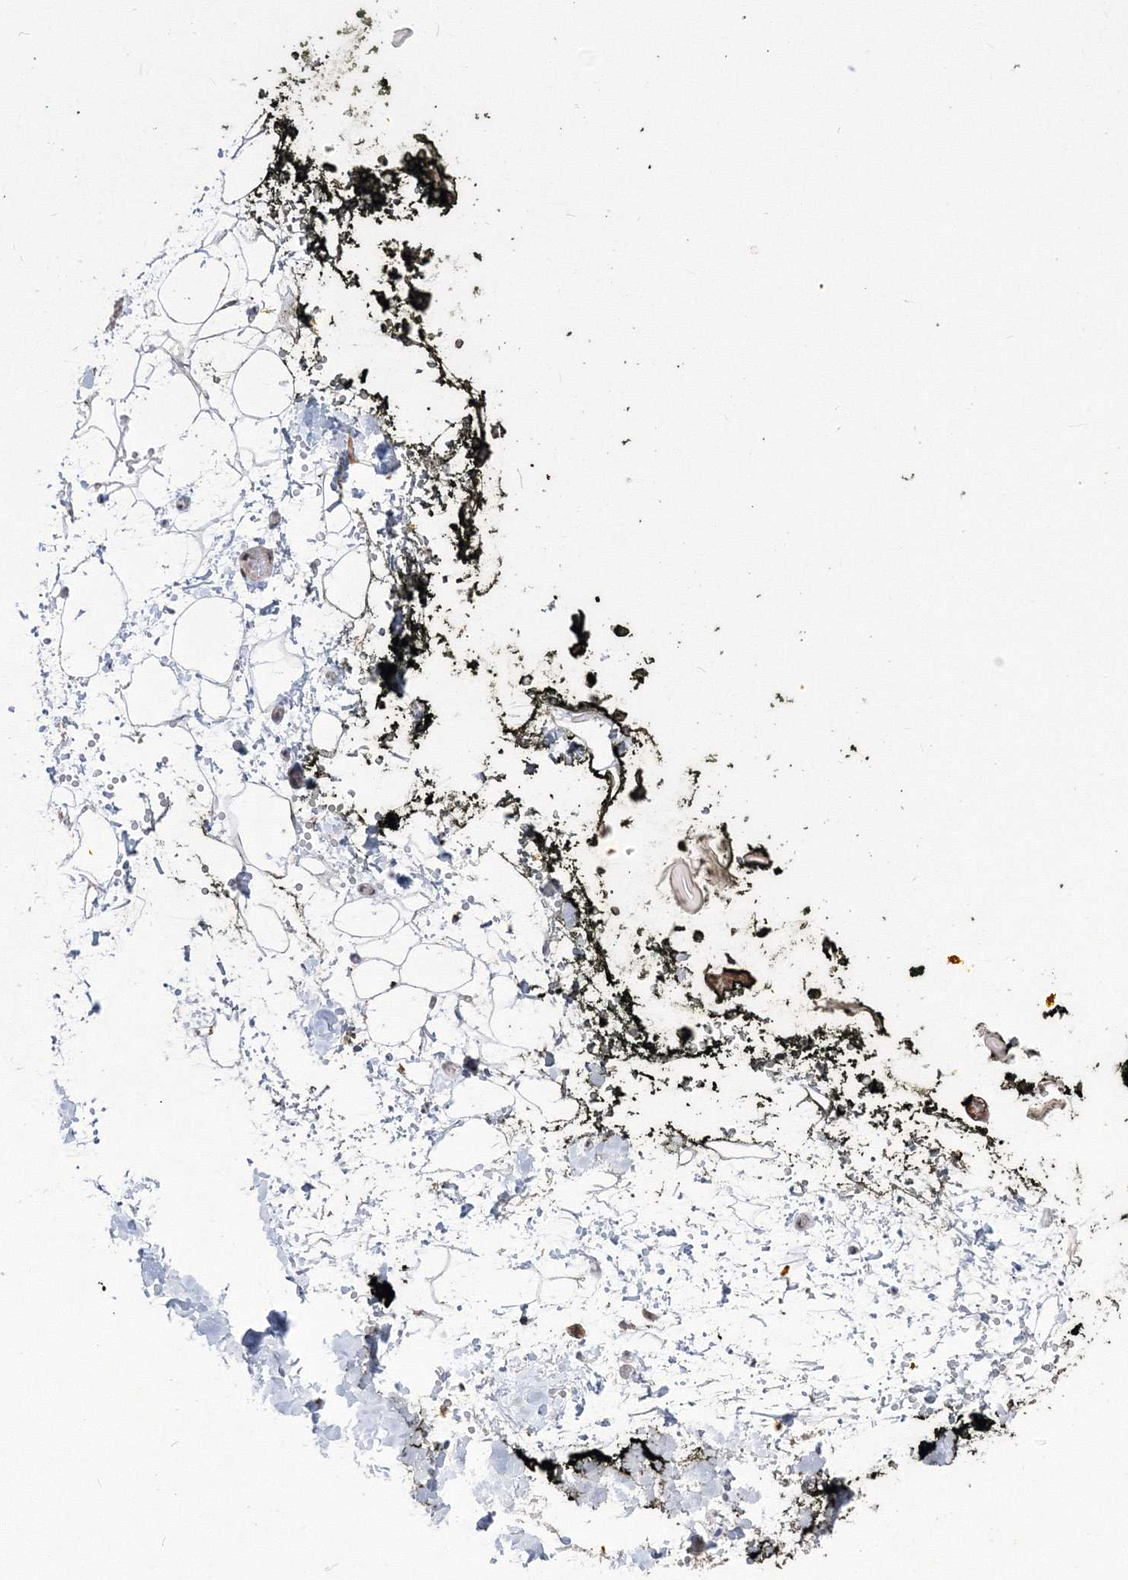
{"staining": {"intensity": "negative", "quantity": "none", "location": "none"}, "tissue": "adipose tissue", "cell_type": "Adipocytes", "image_type": "normal", "snomed": [{"axis": "morphology", "description": "Normal tissue, NOS"}, {"axis": "morphology", "description": "Adenocarcinoma, NOS"}, {"axis": "topography", "description": "Pancreas"}, {"axis": "topography", "description": "Peripheral nerve tissue"}], "caption": "IHC photomicrograph of benign human adipose tissue stained for a protein (brown), which reveals no expression in adipocytes.", "gene": "GRSF1", "patient": {"sex": "male", "age": 59}}